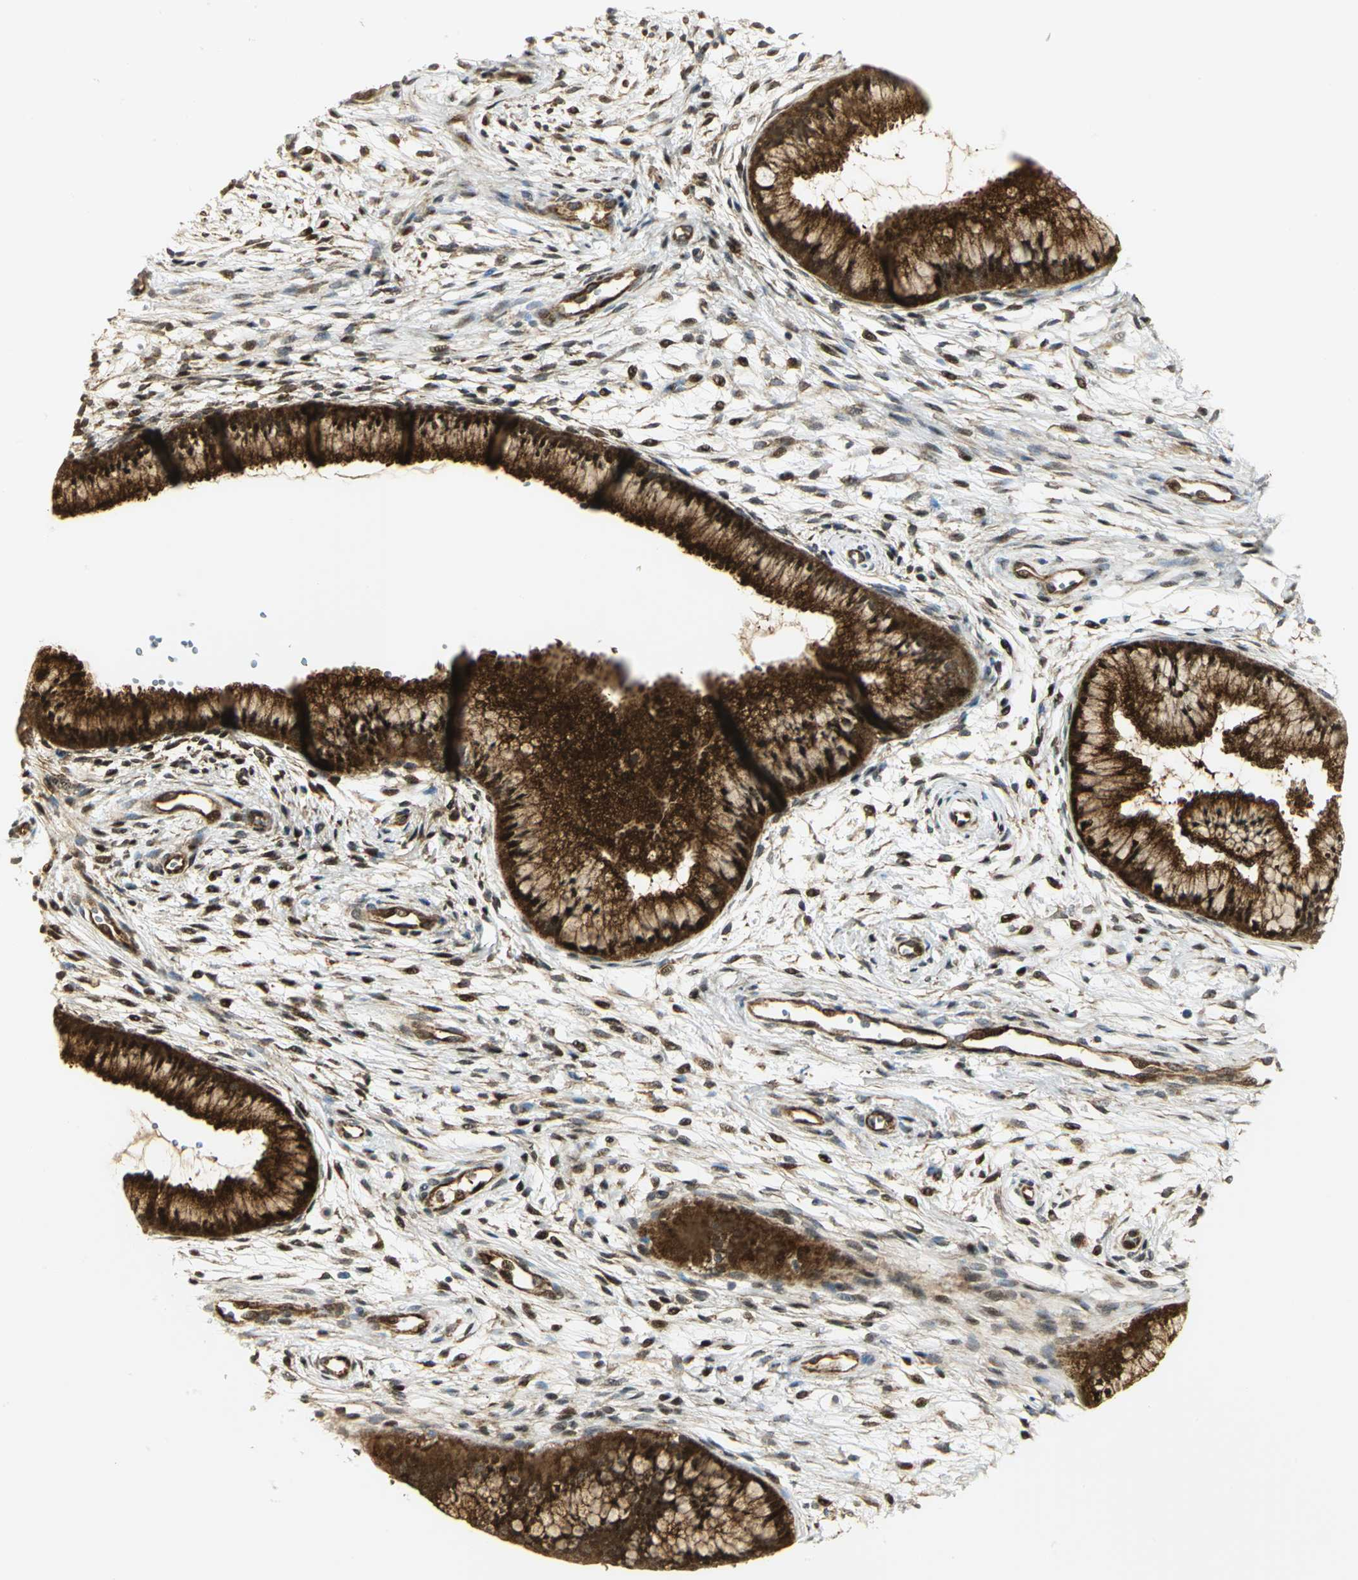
{"staining": {"intensity": "strong", "quantity": ">75%", "location": "cytoplasmic/membranous,nuclear"}, "tissue": "cervix", "cell_type": "Glandular cells", "image_type": "normal", "snomed": [{"axis": "morphology", "description": "Normal tissue, NOS"}, {"axis": "topography", "description": "Cervix"}], "caption": "Protein analysis of unremarkable cervix displays strong cytoplasmic/membranous,nuclear expression in approximately >75% of glandular cells. (brown staining indicates protein expression, while blue staining denotes nuclei).", "gene": "EEA1", "patient": {"sex": "female", "age": 39}}